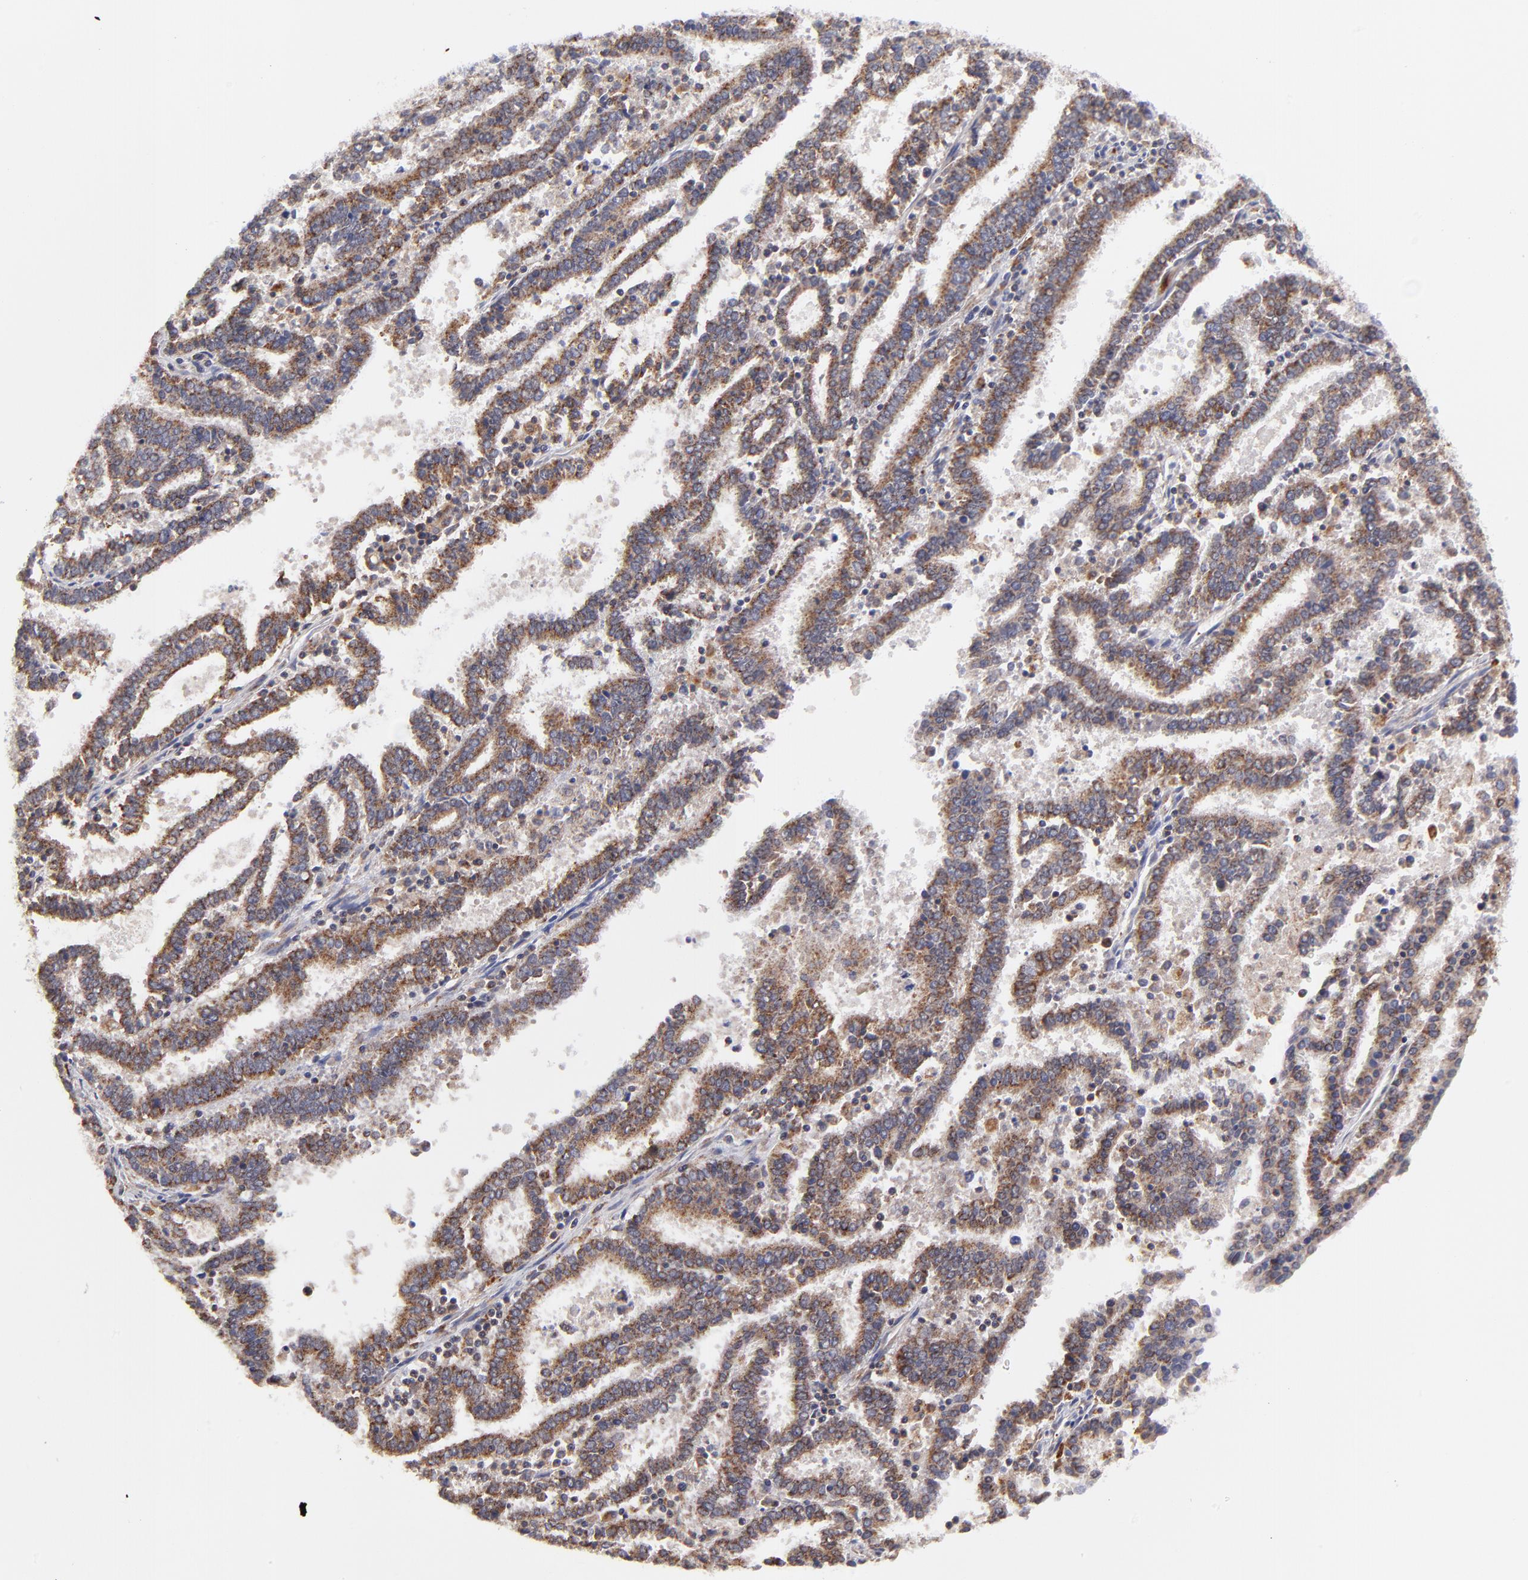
{"staining": {"intensity": "moderate", "quantity": ">75%", "location": "cytoplasmic/membranous"}, "tissue": "endometrial cancer", "cell_type": "Tumor cells", "image_type": "cancer", "snomed": [{"axis": "morphology", "description": "Adenocarcinoma, NOS"}, {"axis": "topography", "description": "Uterus"}], "caption": "An immunohistochemistry image of neoplastic tissue is shown. Protein staining in brown labels moderate cytoplasmic/membranous positivity in endometrial cancer (adenocarcinoma) within tumor cells.", "gene": "MAP2K7", "patient": {"sex": "female", "age": 83}}